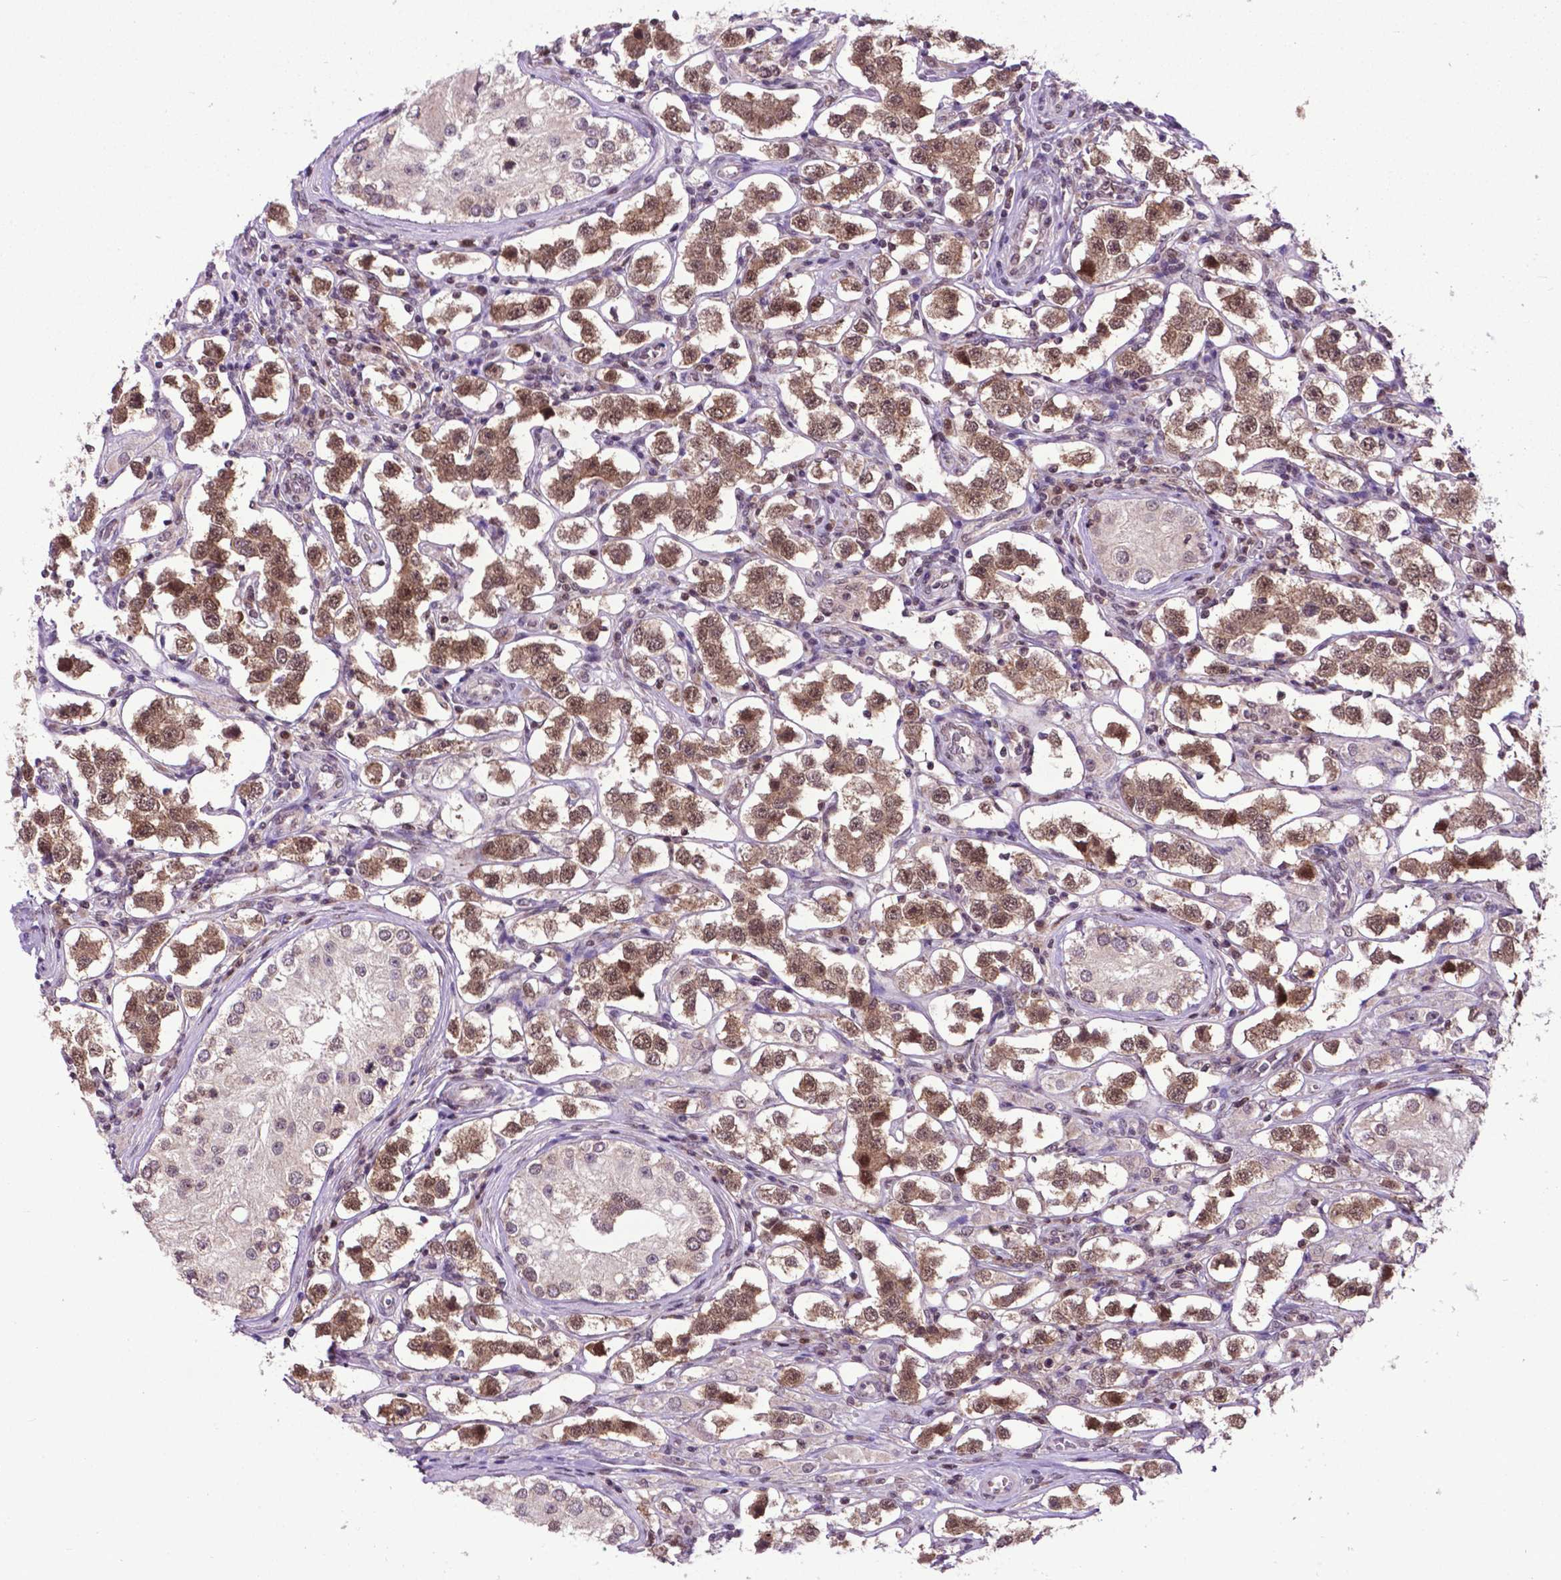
{"staining": {"intensity": "moderate", "quantity": ">75%", "location": "cytoplasmic/membranous,nuclear"}, "tissue": "testis cancer", "cell_type": "Tumor cells", "image_type": "cancer", "snomed": [{"axis": "morphology", "description": "Seminoma, NOS"}, {"axis": "topography", "description": "Testis"}], "caption": "Moderate cytoplasmic/membranous and nuclear positivity is seen in about >75% of tumor cells in testis cancer. The staining was performed using DAB to visualize the protein expression in brown, while the nuclei were stained in blue with hematoxylin (Magnification: 20x).", "gene": "FAF1", "patient": {"sex": "male", "age": 37}}